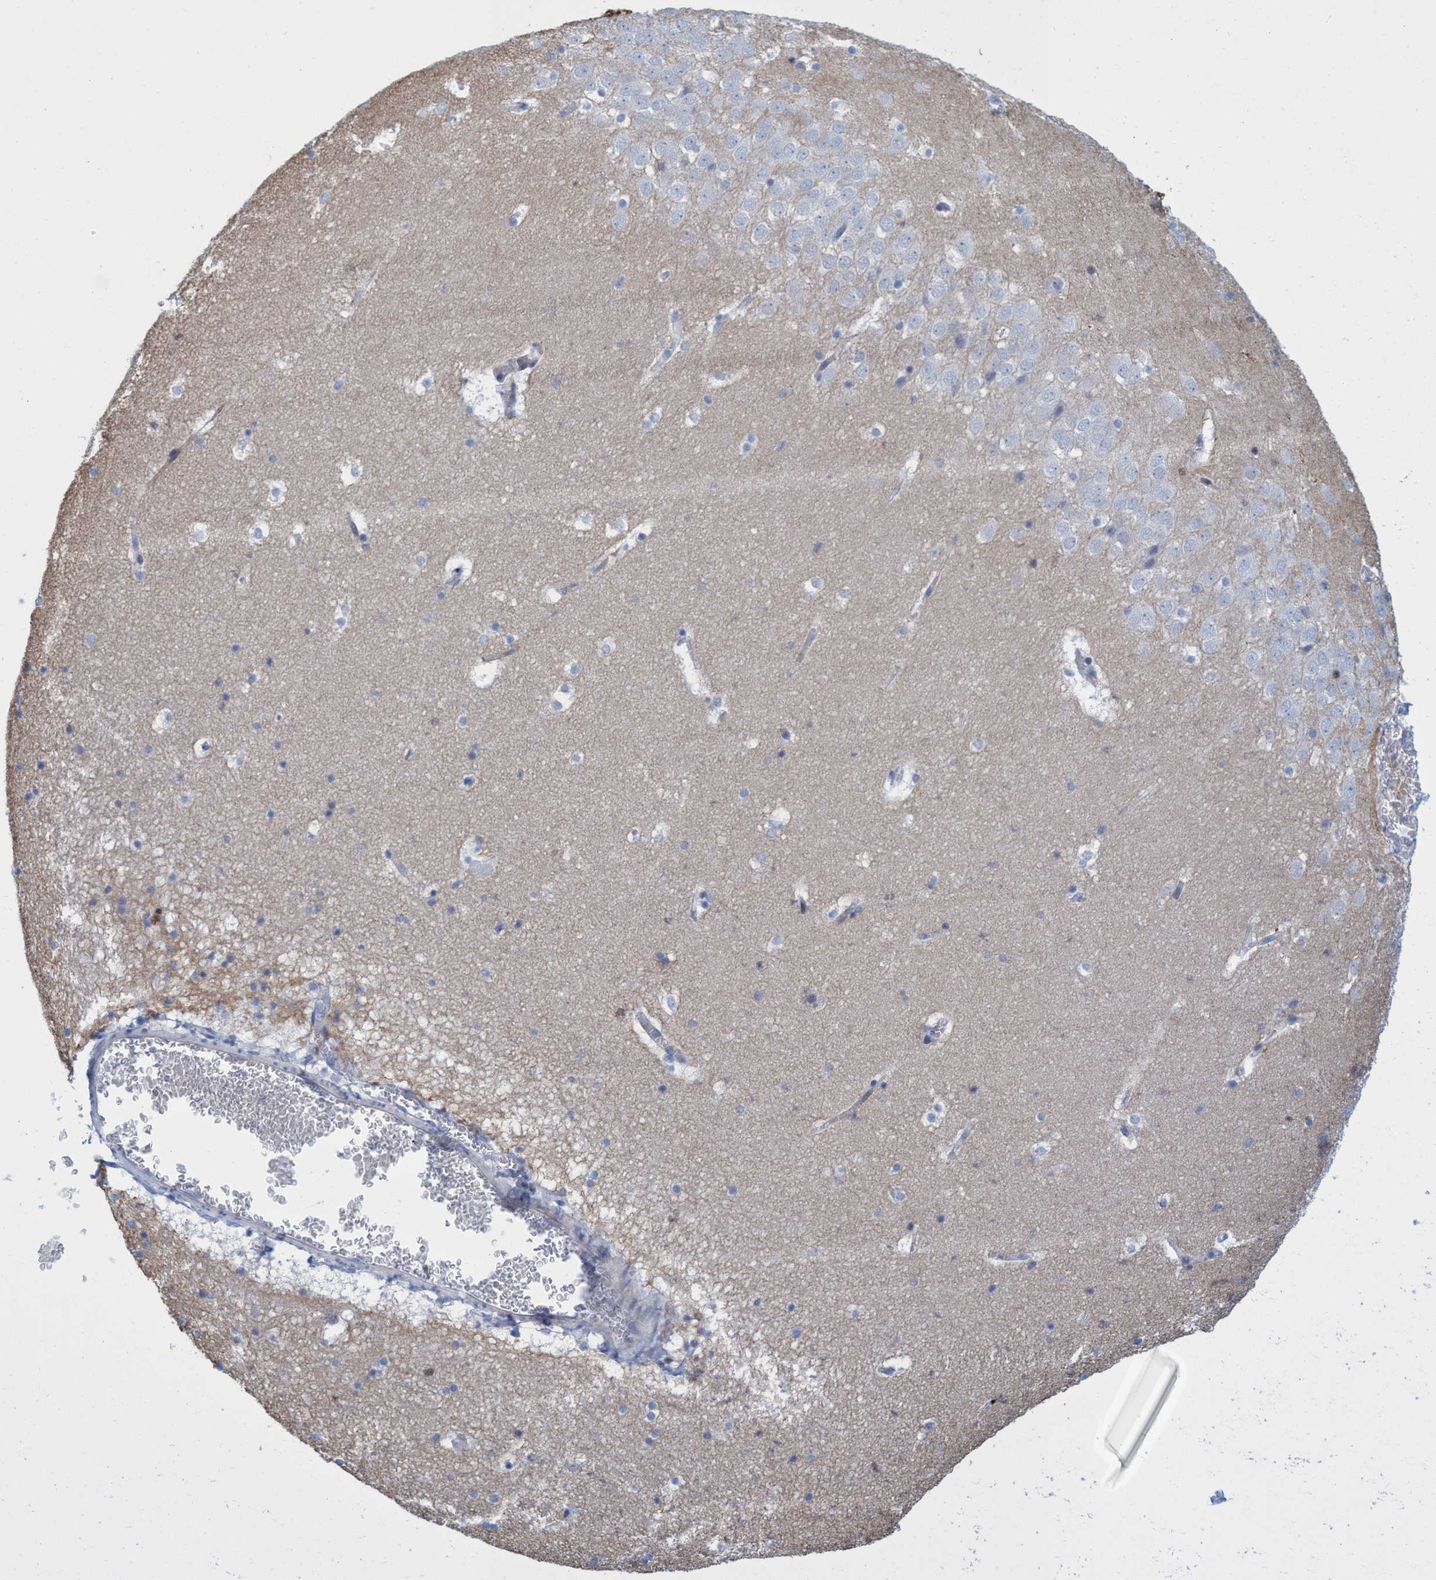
{"staining": {"intensity": "negative", "quantity": "none", "location": "none"}, "tissue": "hippocampus", "cell_type": "Glial cells", "image_type": "normal", "snomed": [{"axis": "morphology", "description": "Normal tissue, NOS"}, {"axis": "topography", "description": "Hippocampus"}], "caption": "Hippocampus stained for a protein using immunohistochemistry displays no positivity glial cells.", "gene": "R3HCC1", "patient": {"sex": "male", "age": 45}}